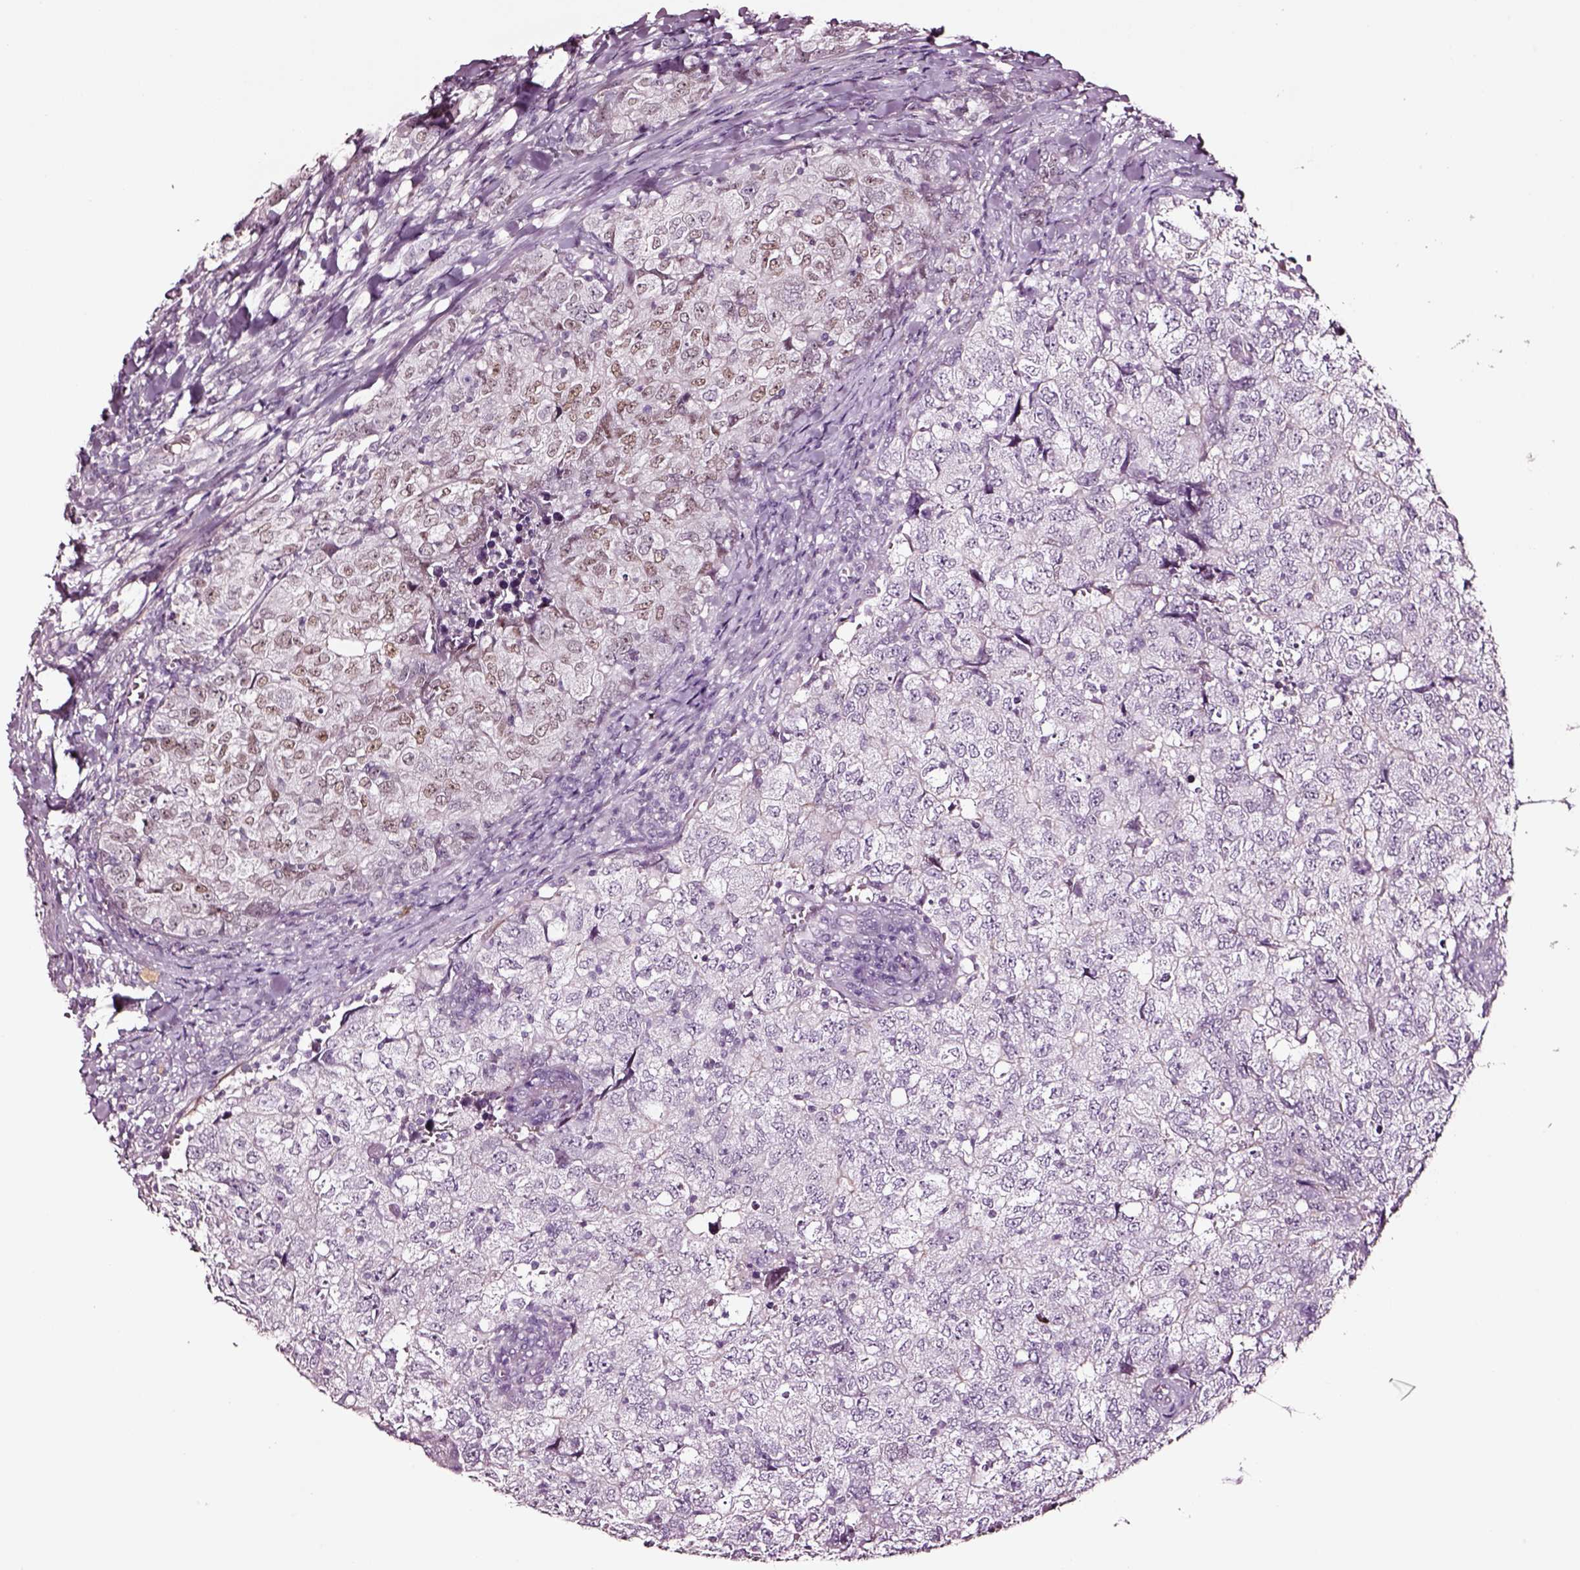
{"staining": {"intensity": "weak", "quantity": "<25%", "location": "nuclear"}, "tissue": "breast cancer", "cell_type": "Tumor cells", "image_type": "cancer", "snomed": [{"axis": "morphology", "description": "Duct carcinoma"}, {"axis": "topography", "description": "Breast"}], "caption": "Immunohistochemical staining of human breast intraductal carcinoma demonstrates no significant positivity in tumor cells. Brightfield microscopy of IHC stained with DAB (3,3'-diaminobenzidine) (brown) and hematoxylin (blue), captured at high magnification.", "gene": "SOX10", "patient": {"sex": "female", "age": 30}}